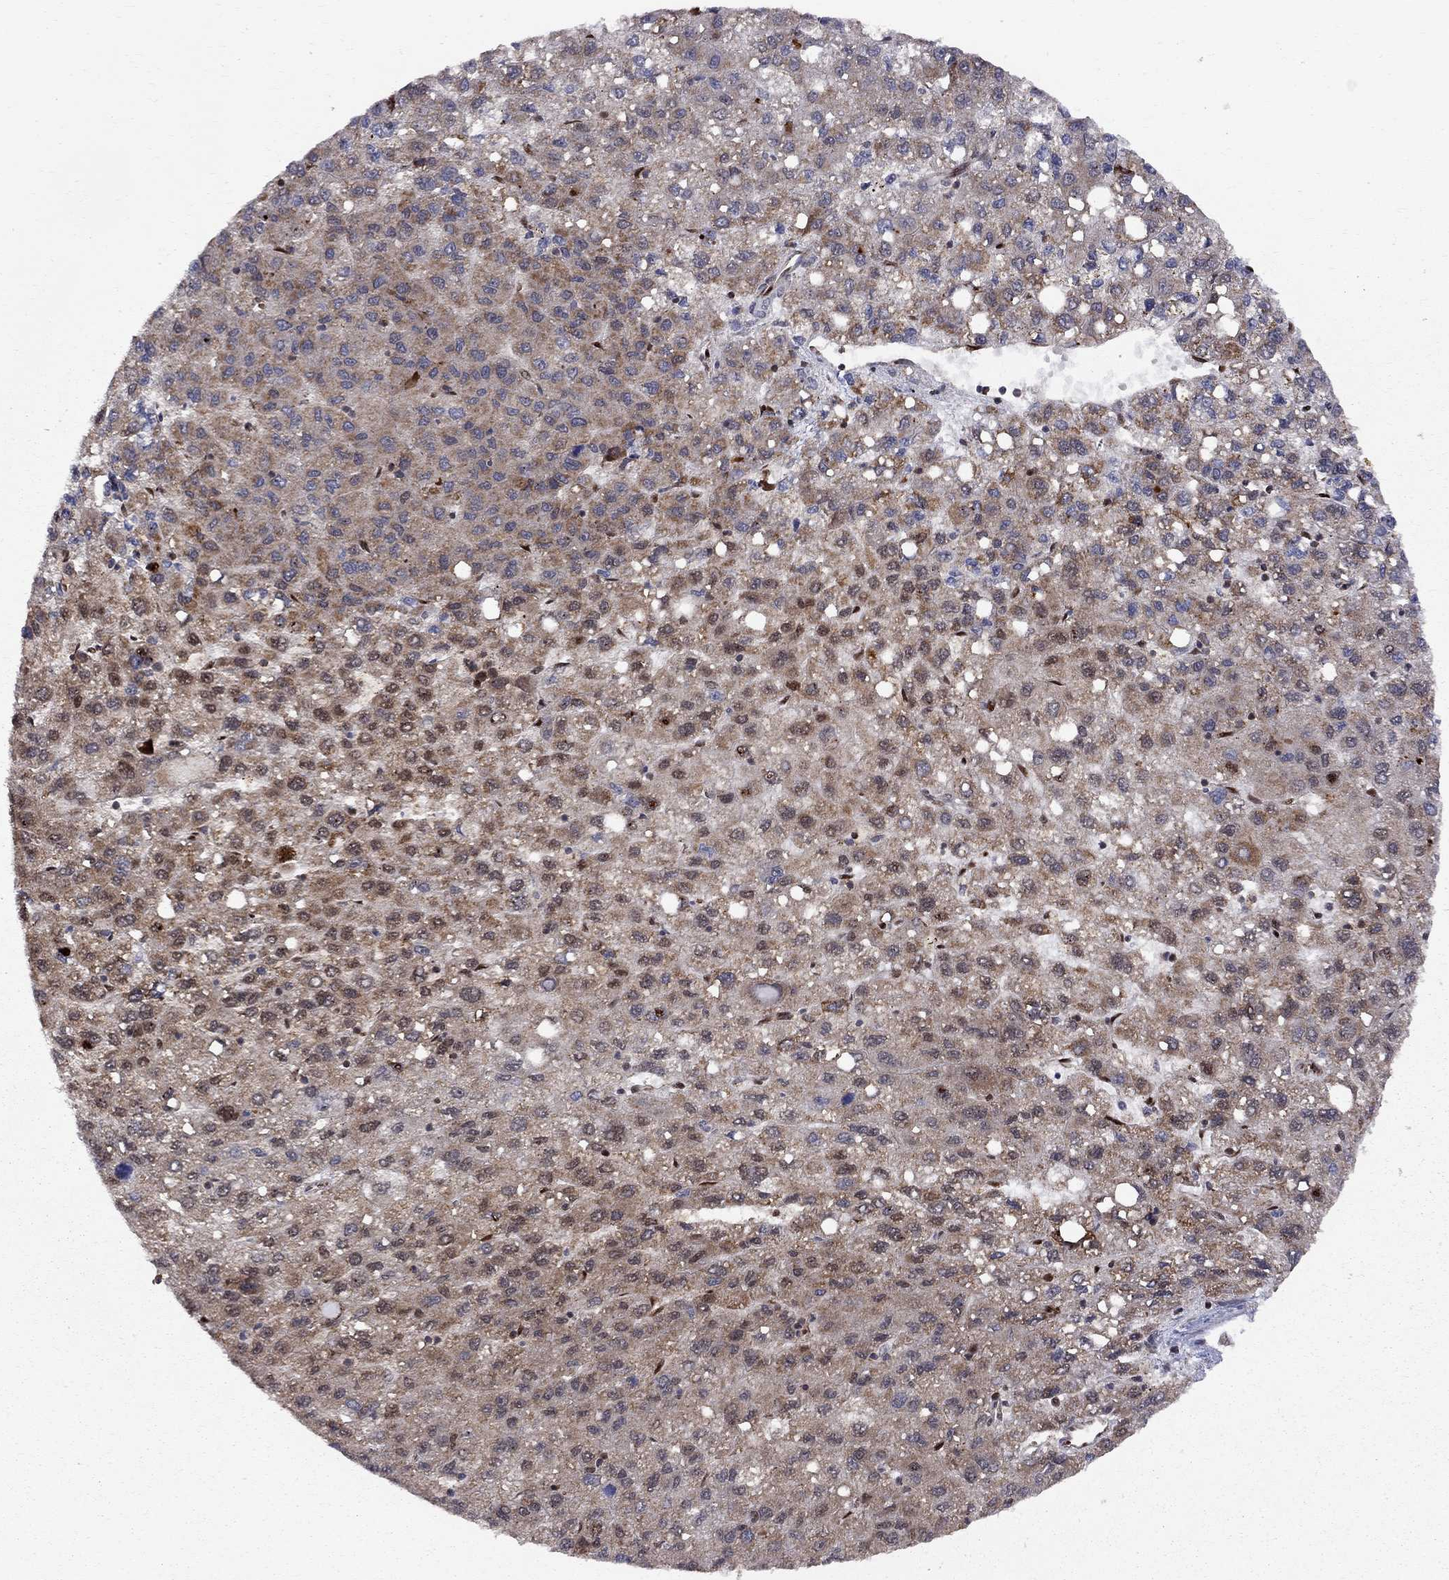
{"staining": {"intensity": "moderate", "quantity": "<25%", "location": "cytoplasmic/membranous"}, "tissue": "liver cancer", "cell_type": "Tumor cells", "image_type": "cancer", "snomed": [{"axis": "morphology", "description": "Carcinoma, Hepatocellular, NOS"}, {"axis": "topography", "description": "Liver"}], "caption": "A photomicrograph of human hepatocellular carcinoma (liver) stained for a protein demonstrates moderate cytoplasmic/membranous brown staining in tumor cells. Nuclei are stained in blue.", "gene": "ELOB", "patient": {"sex": "female", "age": 82}}